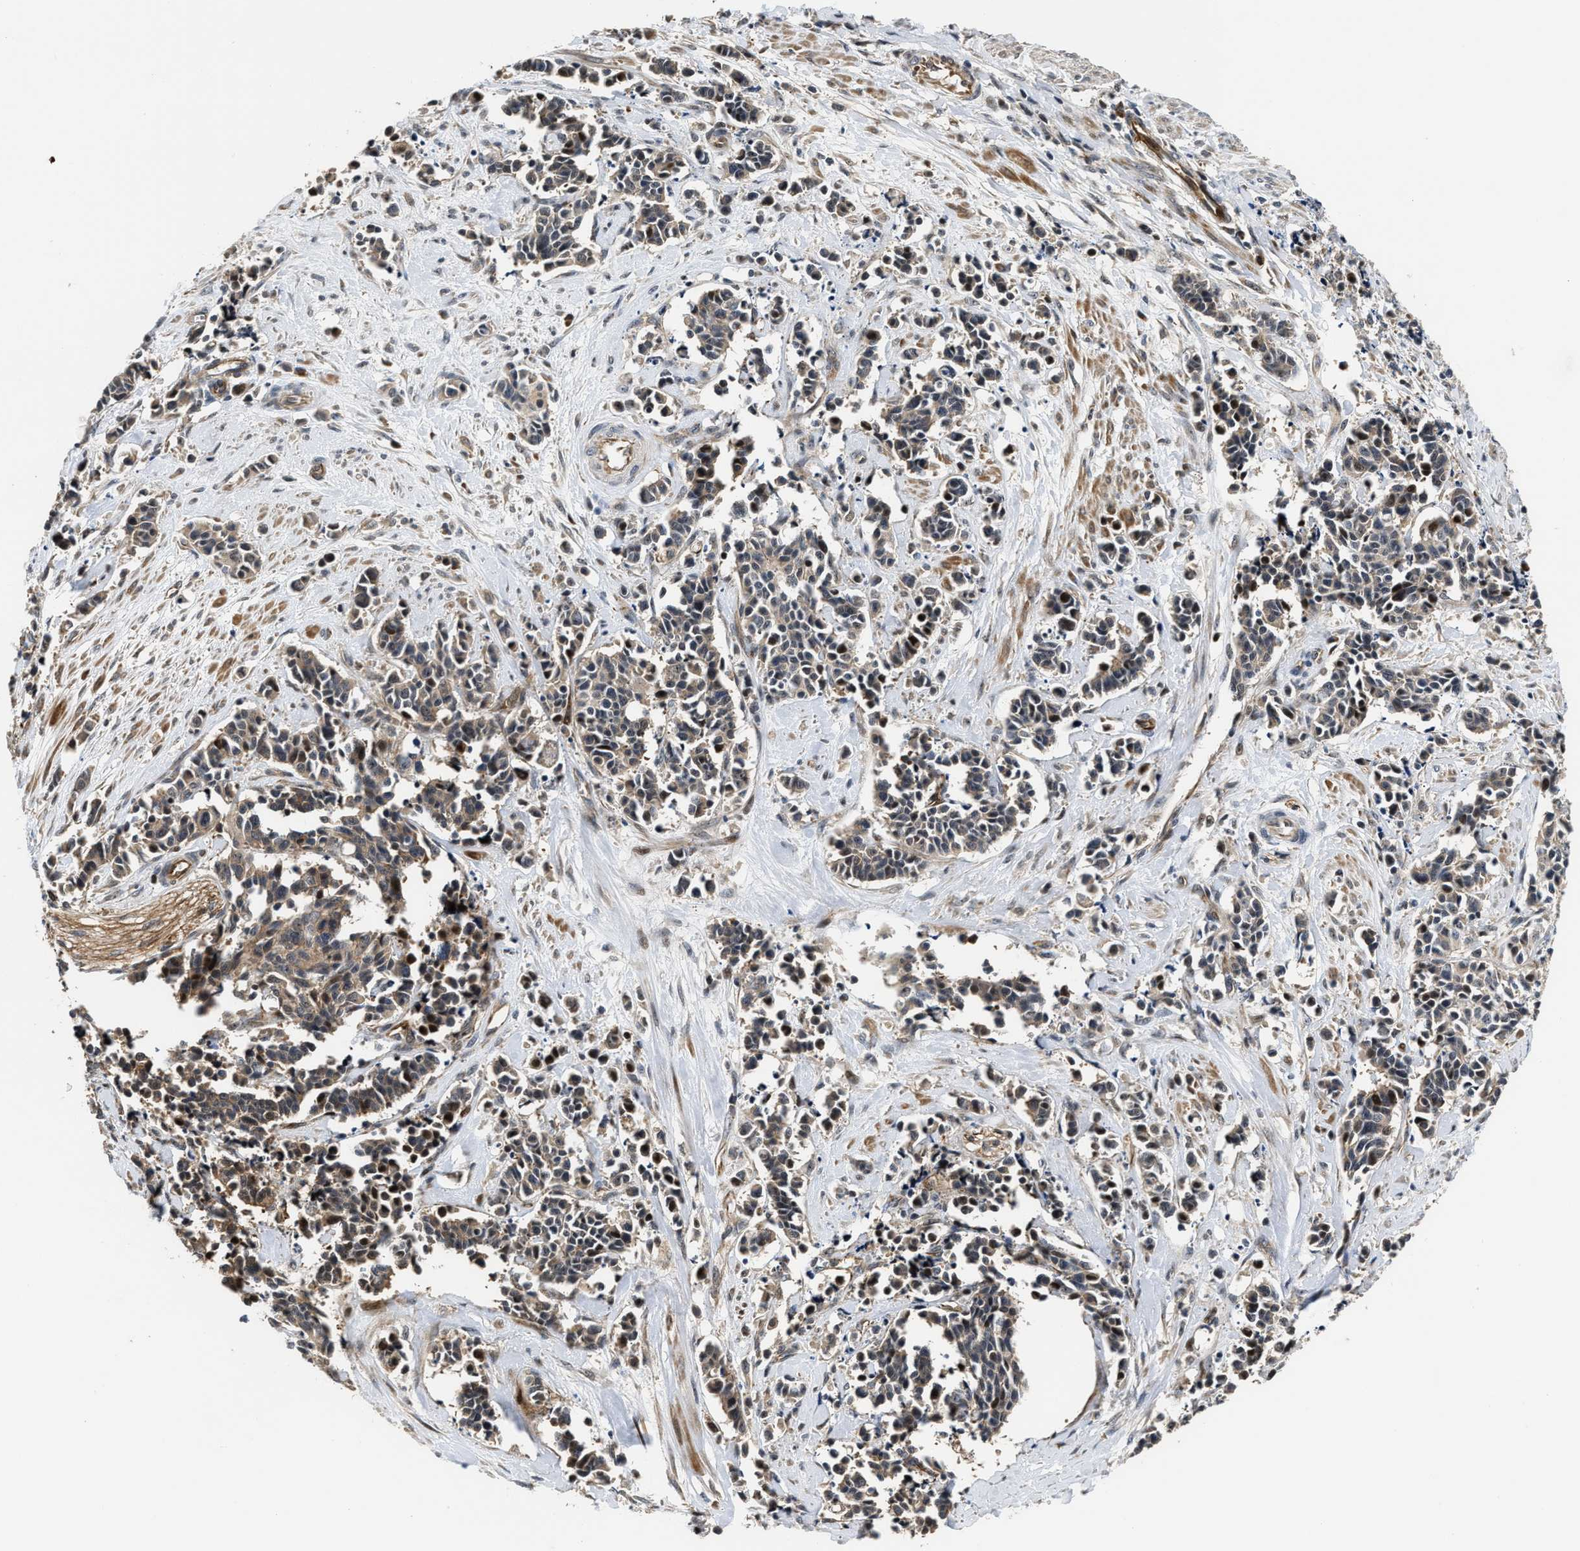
{"staining": {"intensity": "weak", "quantity": ">75%", "location": "cytoplasmic/membranous"}, "tissue": "cervical cancer", "cell_type": "Tumor cells", "image_type": "cancer", "snomed": [{"axis": "morphology", "description": "Squamous cell carcinoma, NOS"}, {"axis": "topography", "description": "Cervix"}], "caption": "Human cervical cancer (squamous cell carcinoma) stained for a protein (brown) displays weak cytoplasmic/membranous positive staining in approximately >75% of tumor cells.", "gene": "ALDH3A2", "patient": {"sex": "female", "age": 35}}